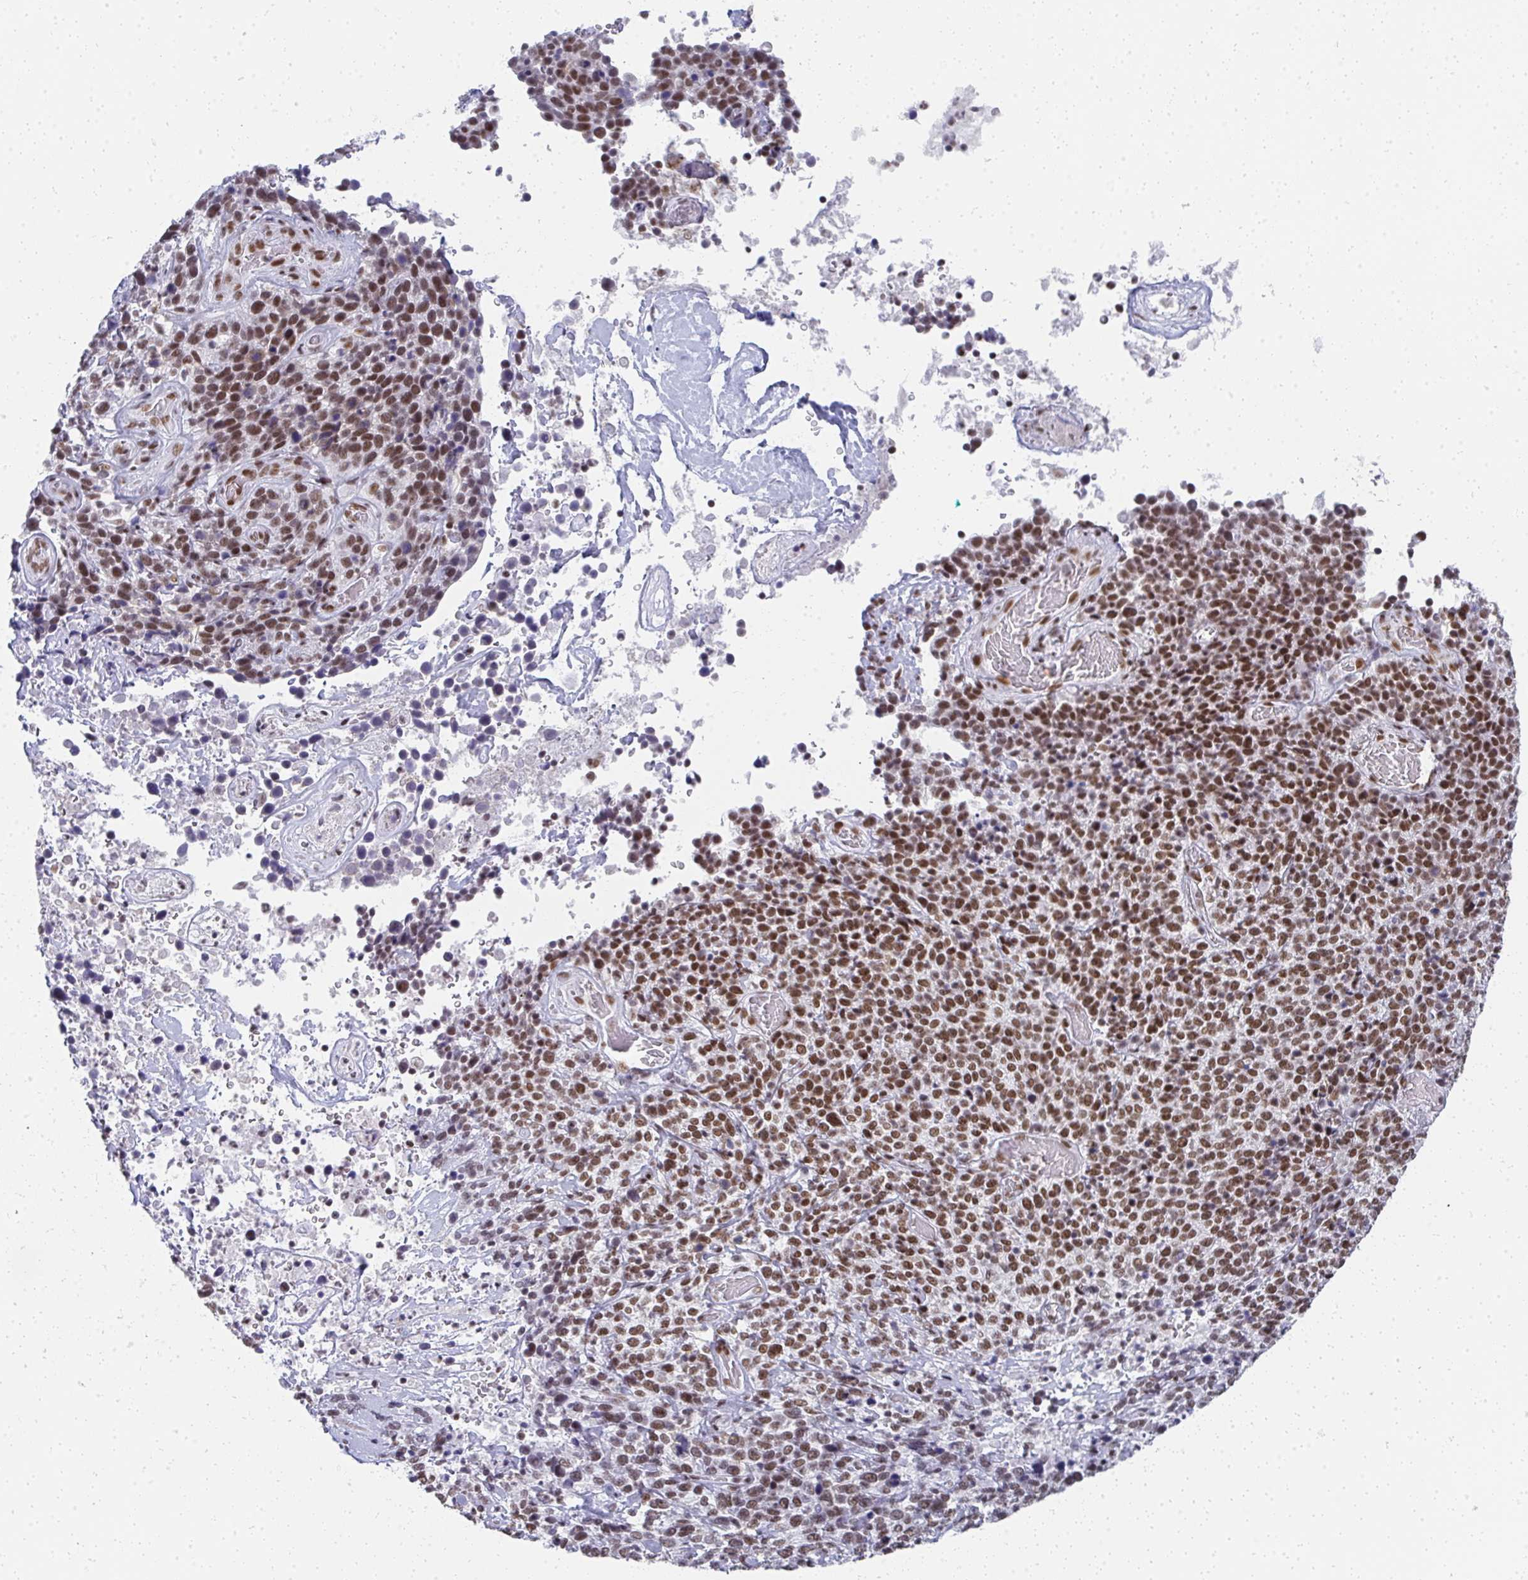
{"staining": {"intensity": "moderate", "quantity": ">75%", "location": "nuclear"}, "tissue": "cervical cancer", "cell_type": "Tumor cells", "image_type": "cancer", "snomed": [{"axis": "morphology", "description": "Squamous cell carcinoma, NOS"}, {"axis": "topography", "description": "Cervix"}], "caption": "A histopathology image of human squamous cell carcinoma (cervical) stained for a protein exhibits moderate nuclear brown staining in tumor cells. The staining was performed using DAB, with brown indicating positive protein expression. Nuclei are stained blue with hematoxylin.", "gene": "CREBBP", "patient": {"sex": "female", "age": 46}}